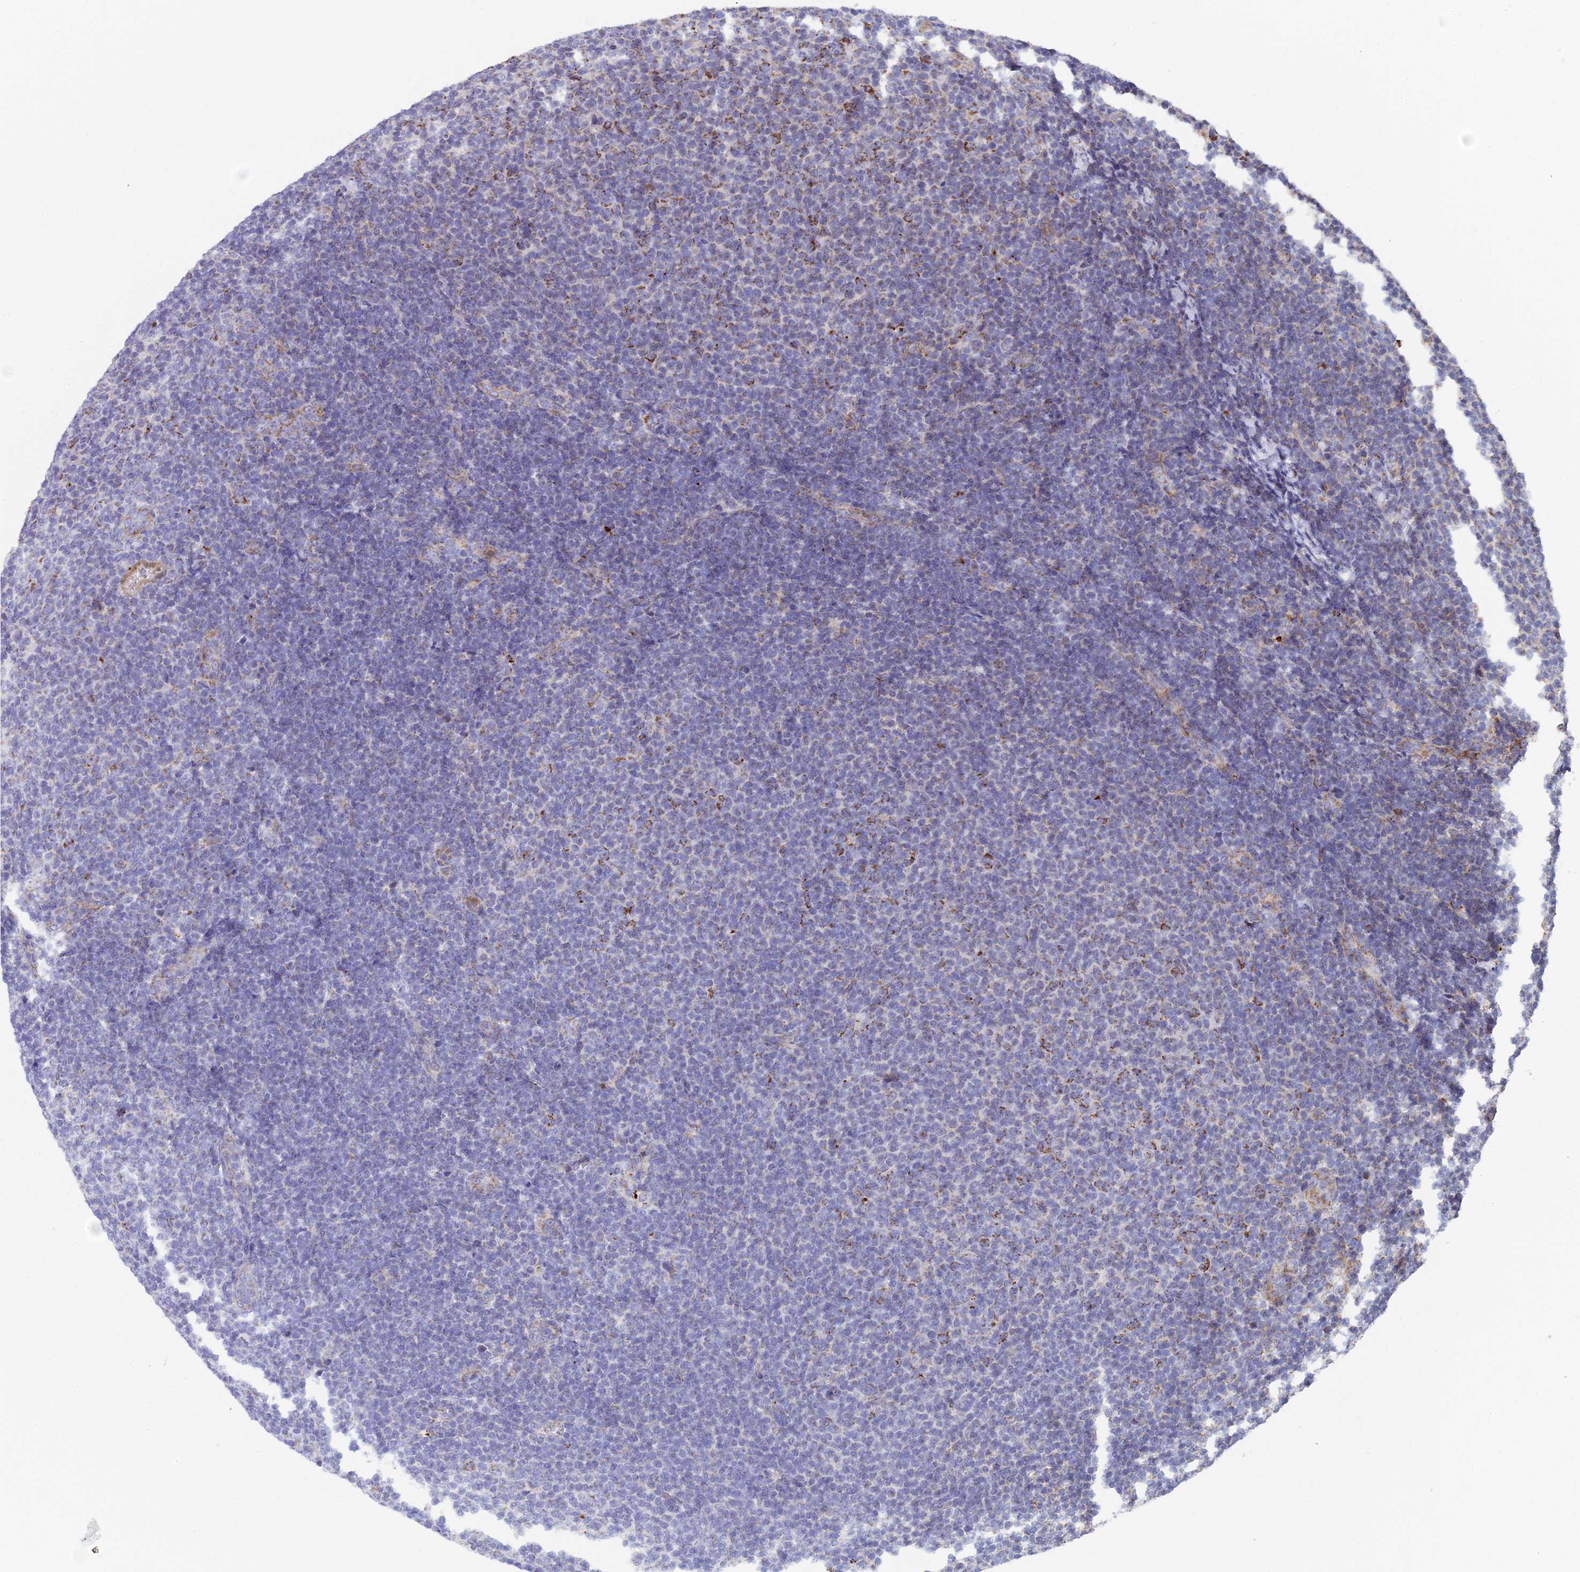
{"staining": {"intensity": "moderate", "quantity": "<25%", "location": "cytoplasmic/membranous"}, "tissue": "lymphoma", "cell_type": "Tumor cells", "image_type": "cancer", "snomed": [{"axis": "morphology", "description": "Malignant lymphoma, non-Hodgkin's type, Low grade"}, {"axis": "topography", "description": "Lymph node"}], "caption": "Immunohistochemistry micrograph of human low-grade malignant lymphoma, non-Hodgkin's type stained for a protein (brown), which demonstrates low levels of moderate cytoplasmic/membranous expression in approximately <25% of tumor cells.", "gene": "CSPG4", "patient": {"sex": "male", "age": 66}}